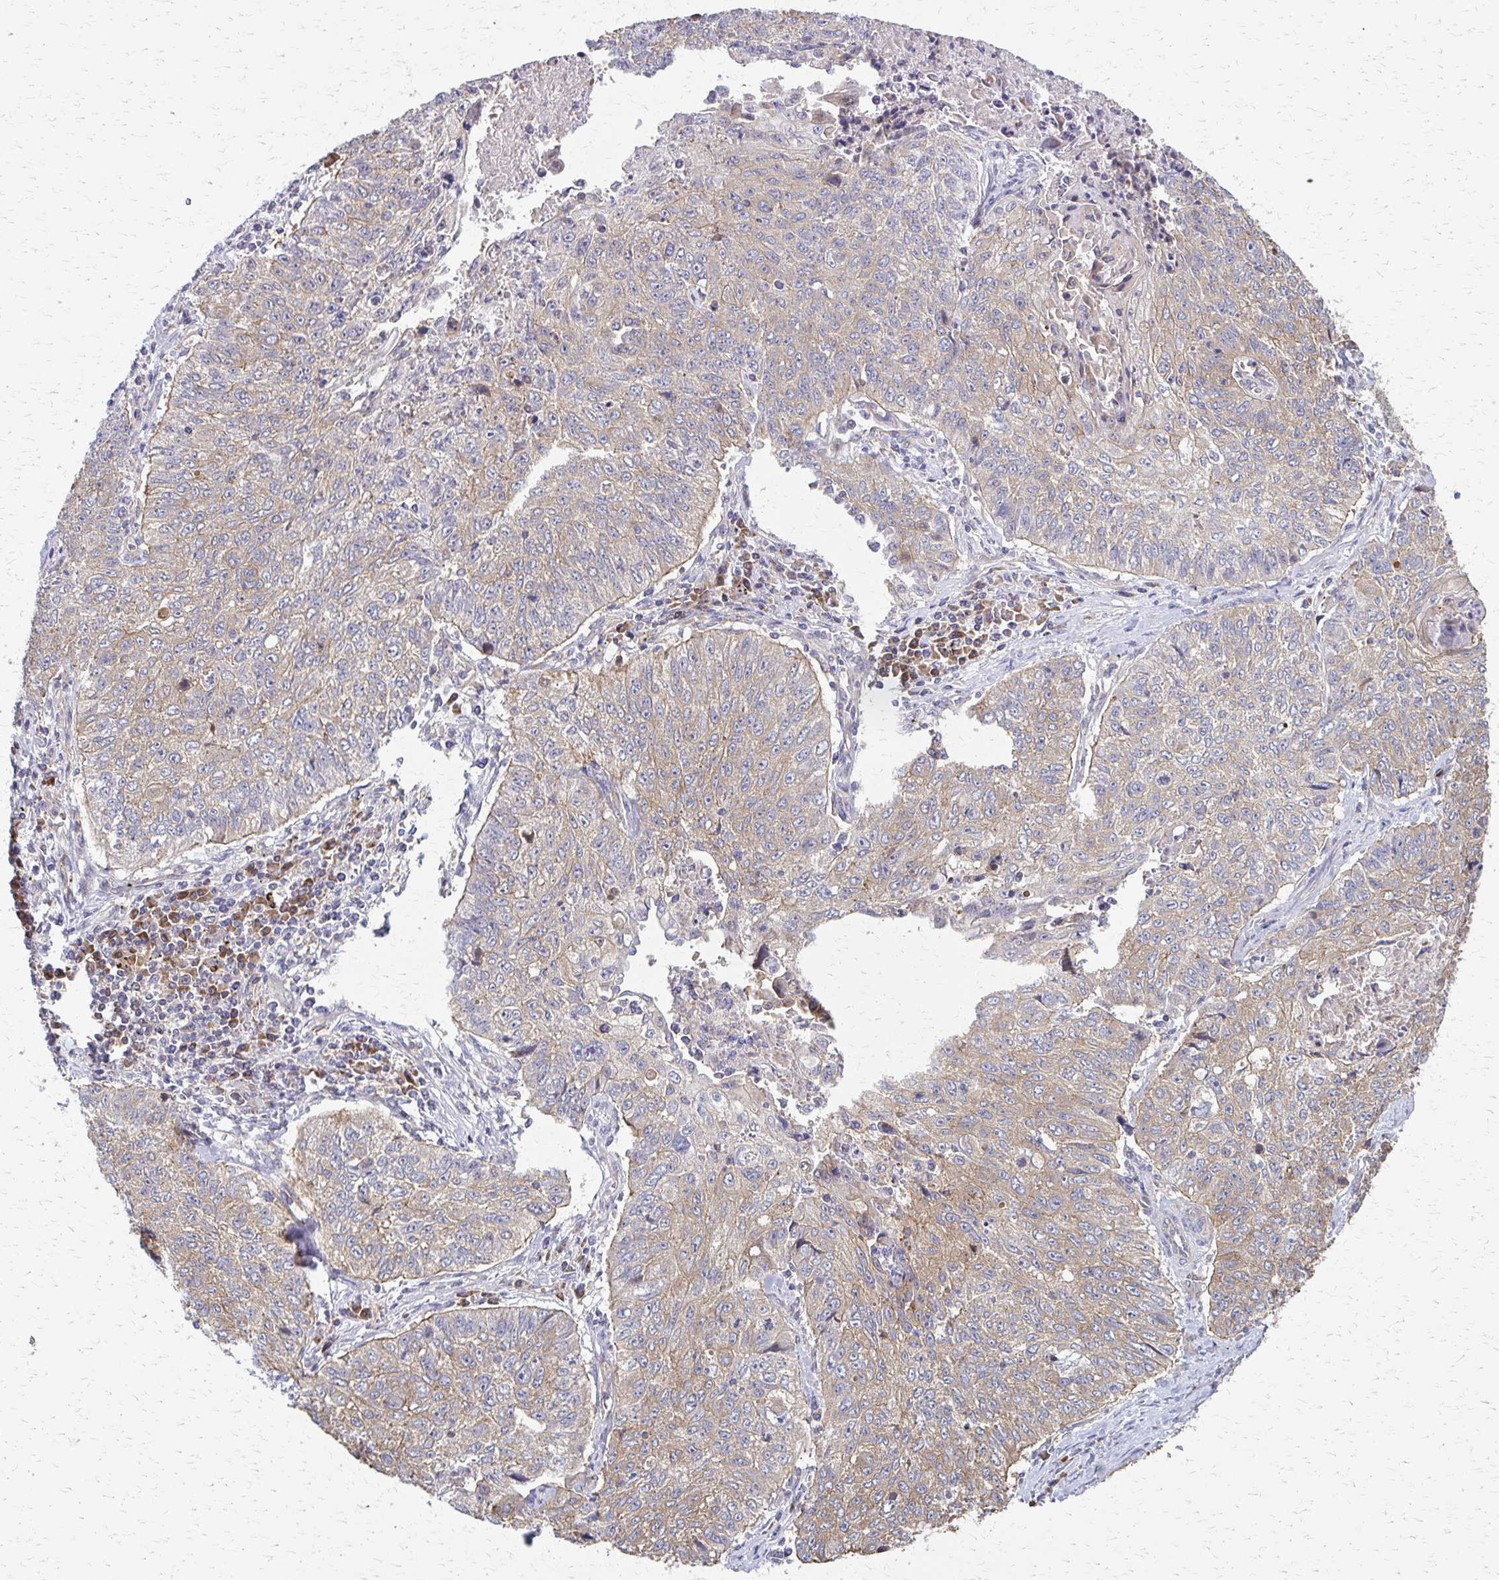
{"staining": {"intensity": "moderate", "quantity": "25%-75%", "location": "cytoplasmic/membranous"}, "tissue": "lung cancer", "cell_type": "Tumor cells", "image_type": "cancer", "snomed": [{"axis": "morphology", "description": "Normal morphology"}, {"axis": "morphology", "description": "Aneuploidy"}, {"axis": "morphology", "description": "Squamous cell carcinoma, NOS"}, {"axis": "topography", "description": "Lymph node"}, {"axis": "topography", "description": "Lung"}], "caption": "Brown immunohistochemical staining in human squamous cell carcinoma (lung) shows moderate cytoplasmic/membranous expression in about 25%-75% of tumor cells.", "gene": "EEF2", "patient": {"sex": "female", "age": 76}}